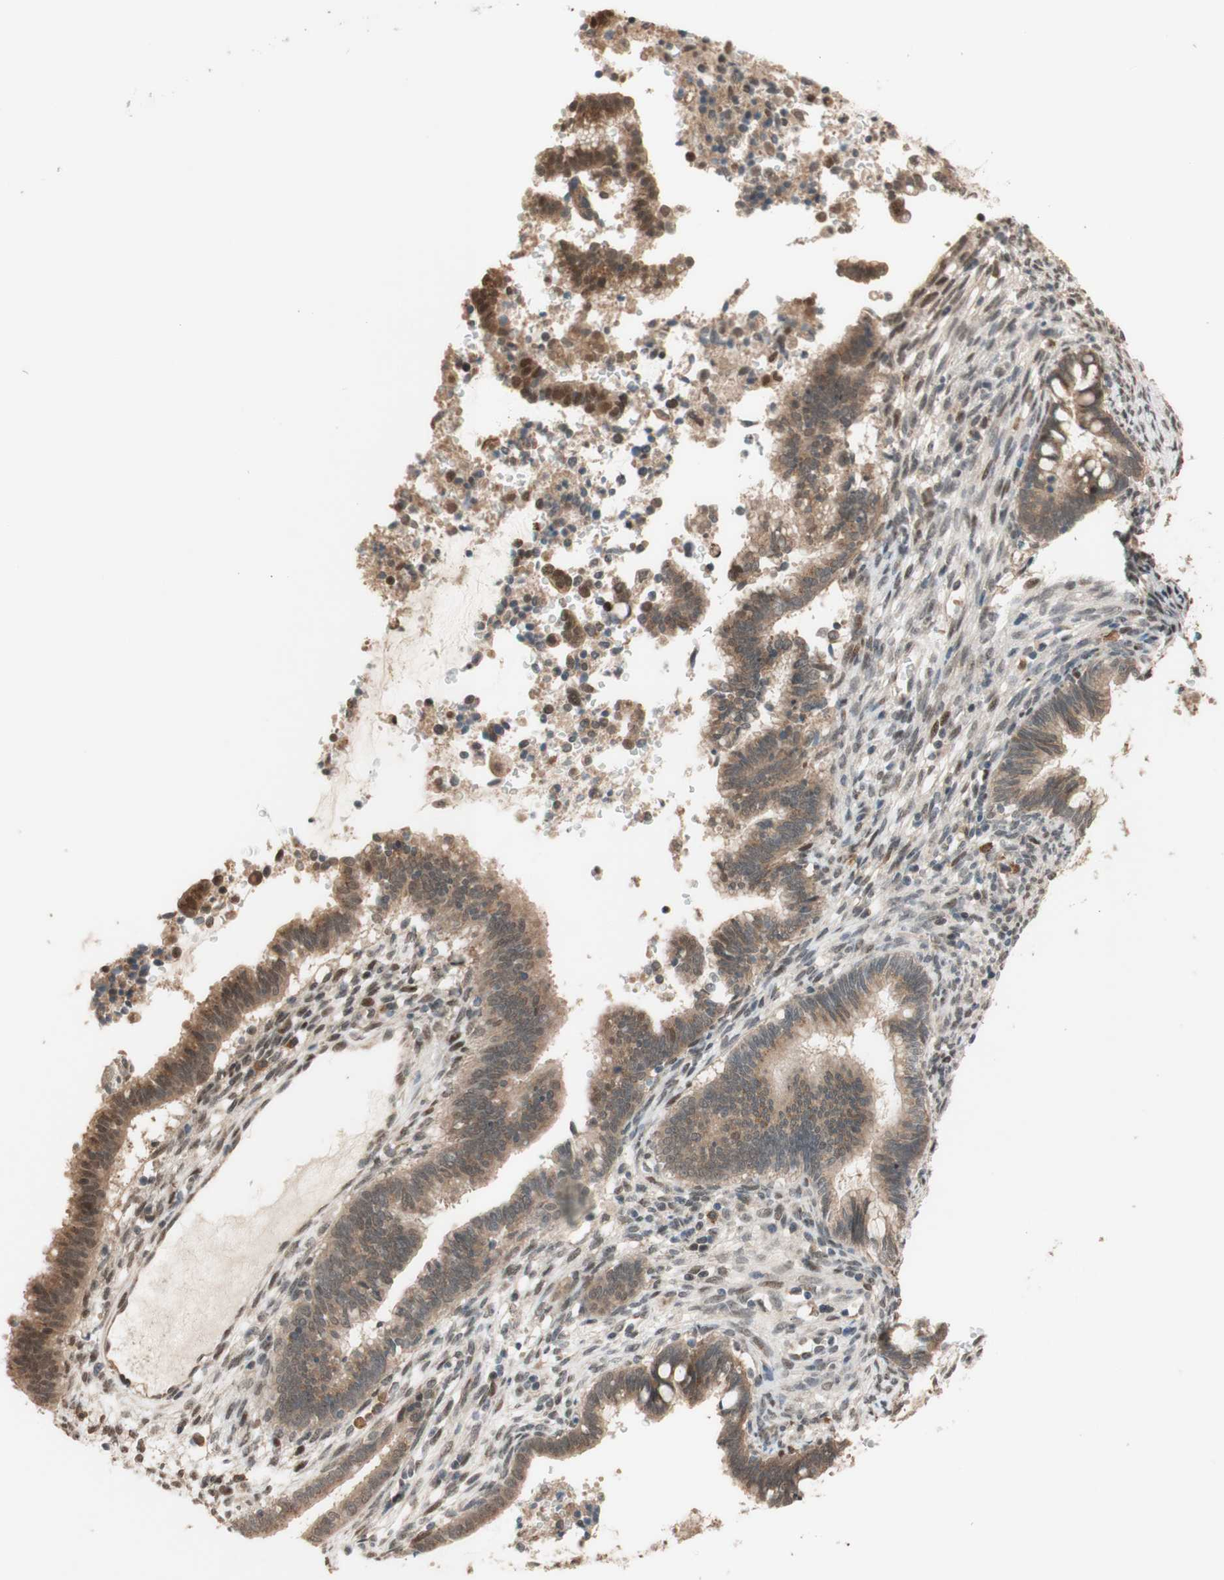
{"staining": {"intensity": "moderate", "quantity": ">75%", "location": "cytoplasmic/membranous"}, "tissue": "cervical cancer", "cell_type": "Tumor cells", "image_type": "cancer", "snomed": [{"axis": "morphology", "description": "Adenocarcinoma, NOS"}, {"axis": "topography", "description": "Cervix"}], "caption": "High-power microscopy captured an immunohistochemistry photomicrograph of cervical adenocarcinoma, revealing moderate cytoplasmic/membranous positivity in approximately >75% of tumor cells.", "gene": "CCNC", "patient": {"sex": "female", "age": 44}}